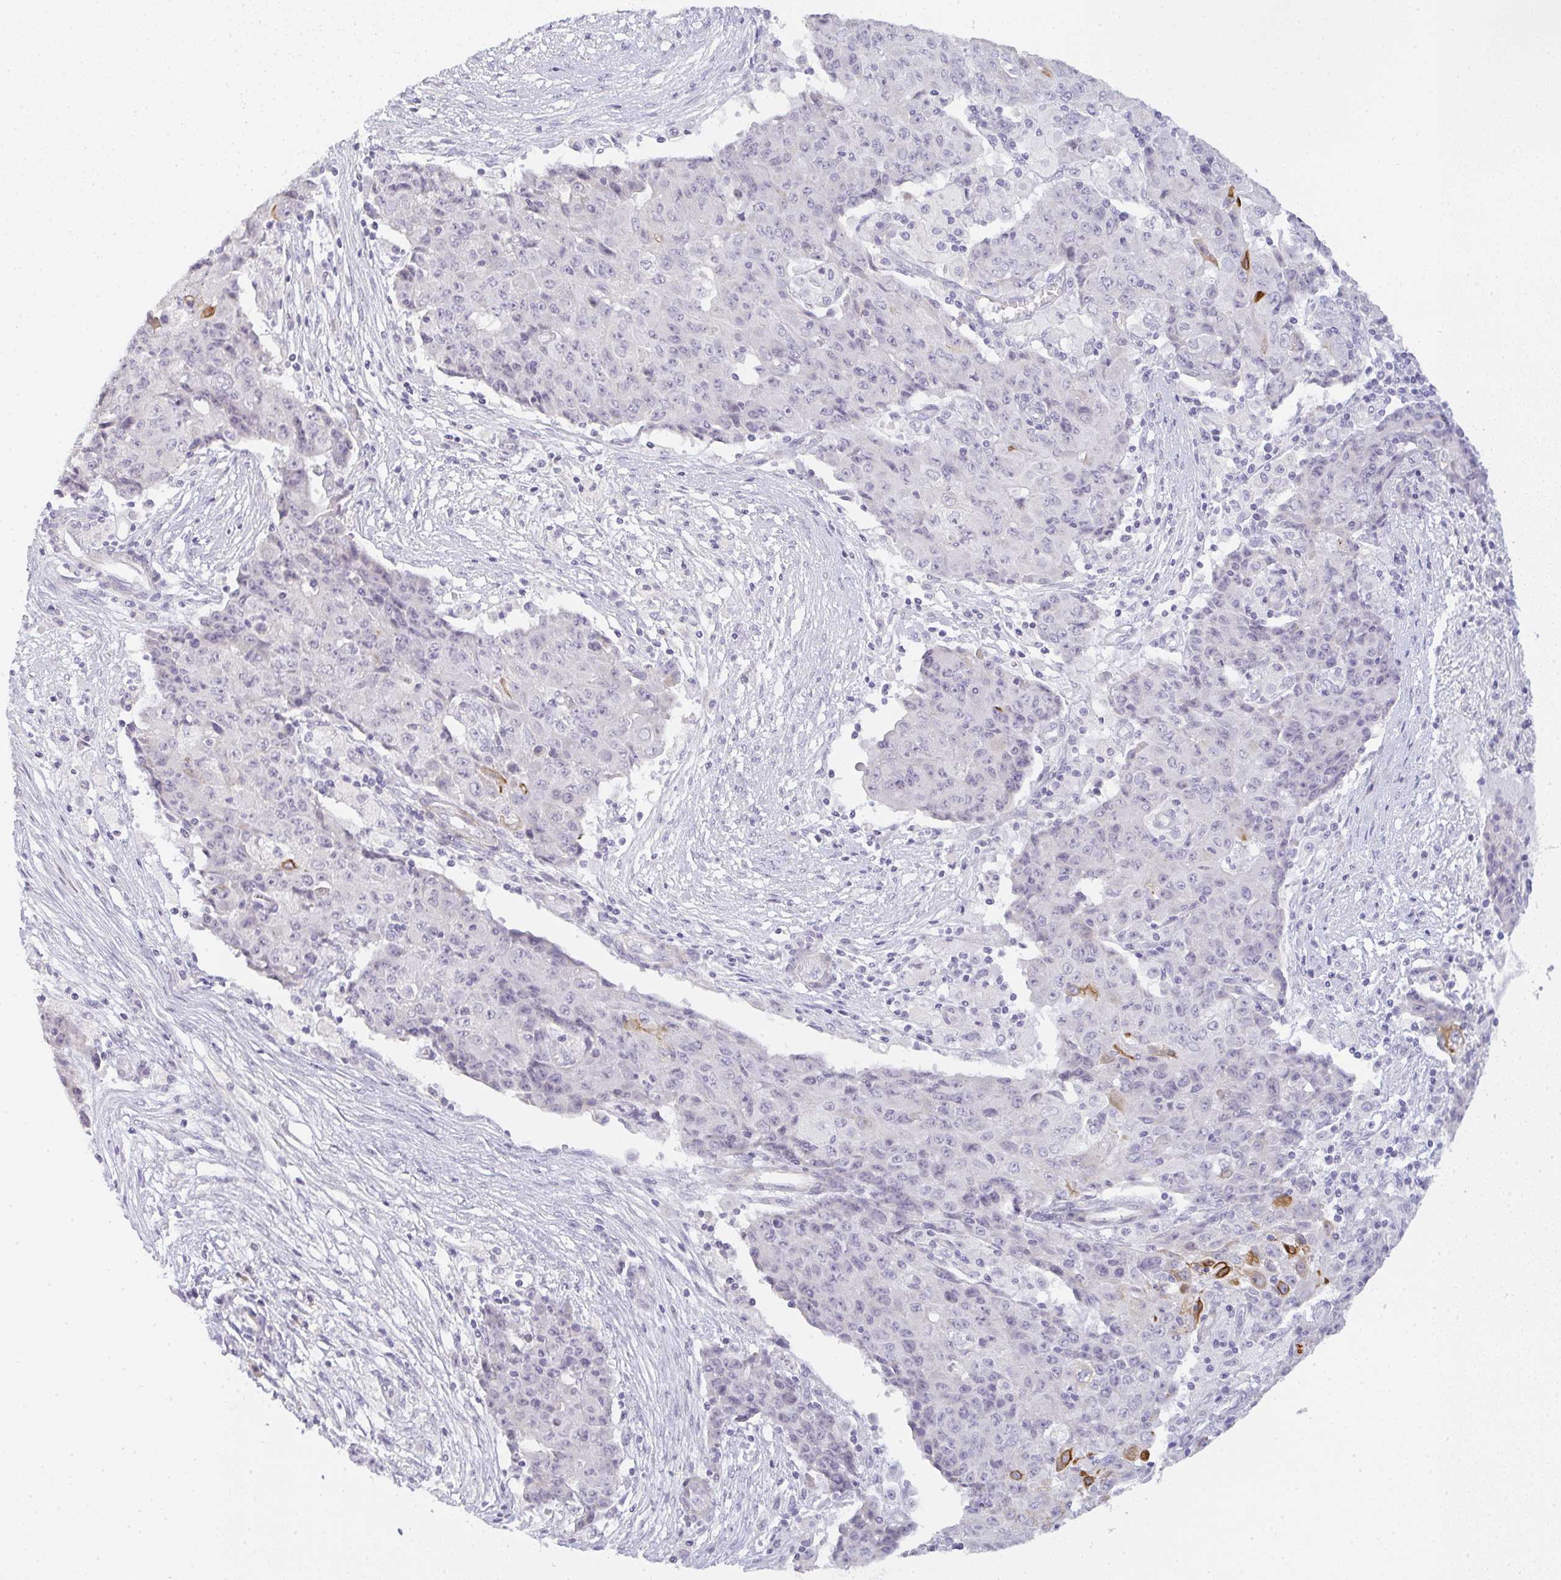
{"staining": {"intensity": "strong", "quantity": "<25%", "location": "cytoplasmic/membranous"}, "tissue": "ovarian cancer", "cell_type": "Tumor cells", "image_type": "cancer", "snomed": [{"axis": "morphology", "description": "Carcinoma, endometroid"}, {"axis": "topography", "description": "Ovary"}], "caption": "Protein positivity by immunohistochemistry displays strong cytoplasmic/membranous staining in approximately <25% of tumor cells in ovarian cancer.", "gene": "SIRPB2", "patient": {"sex": "female", "age": 42}}